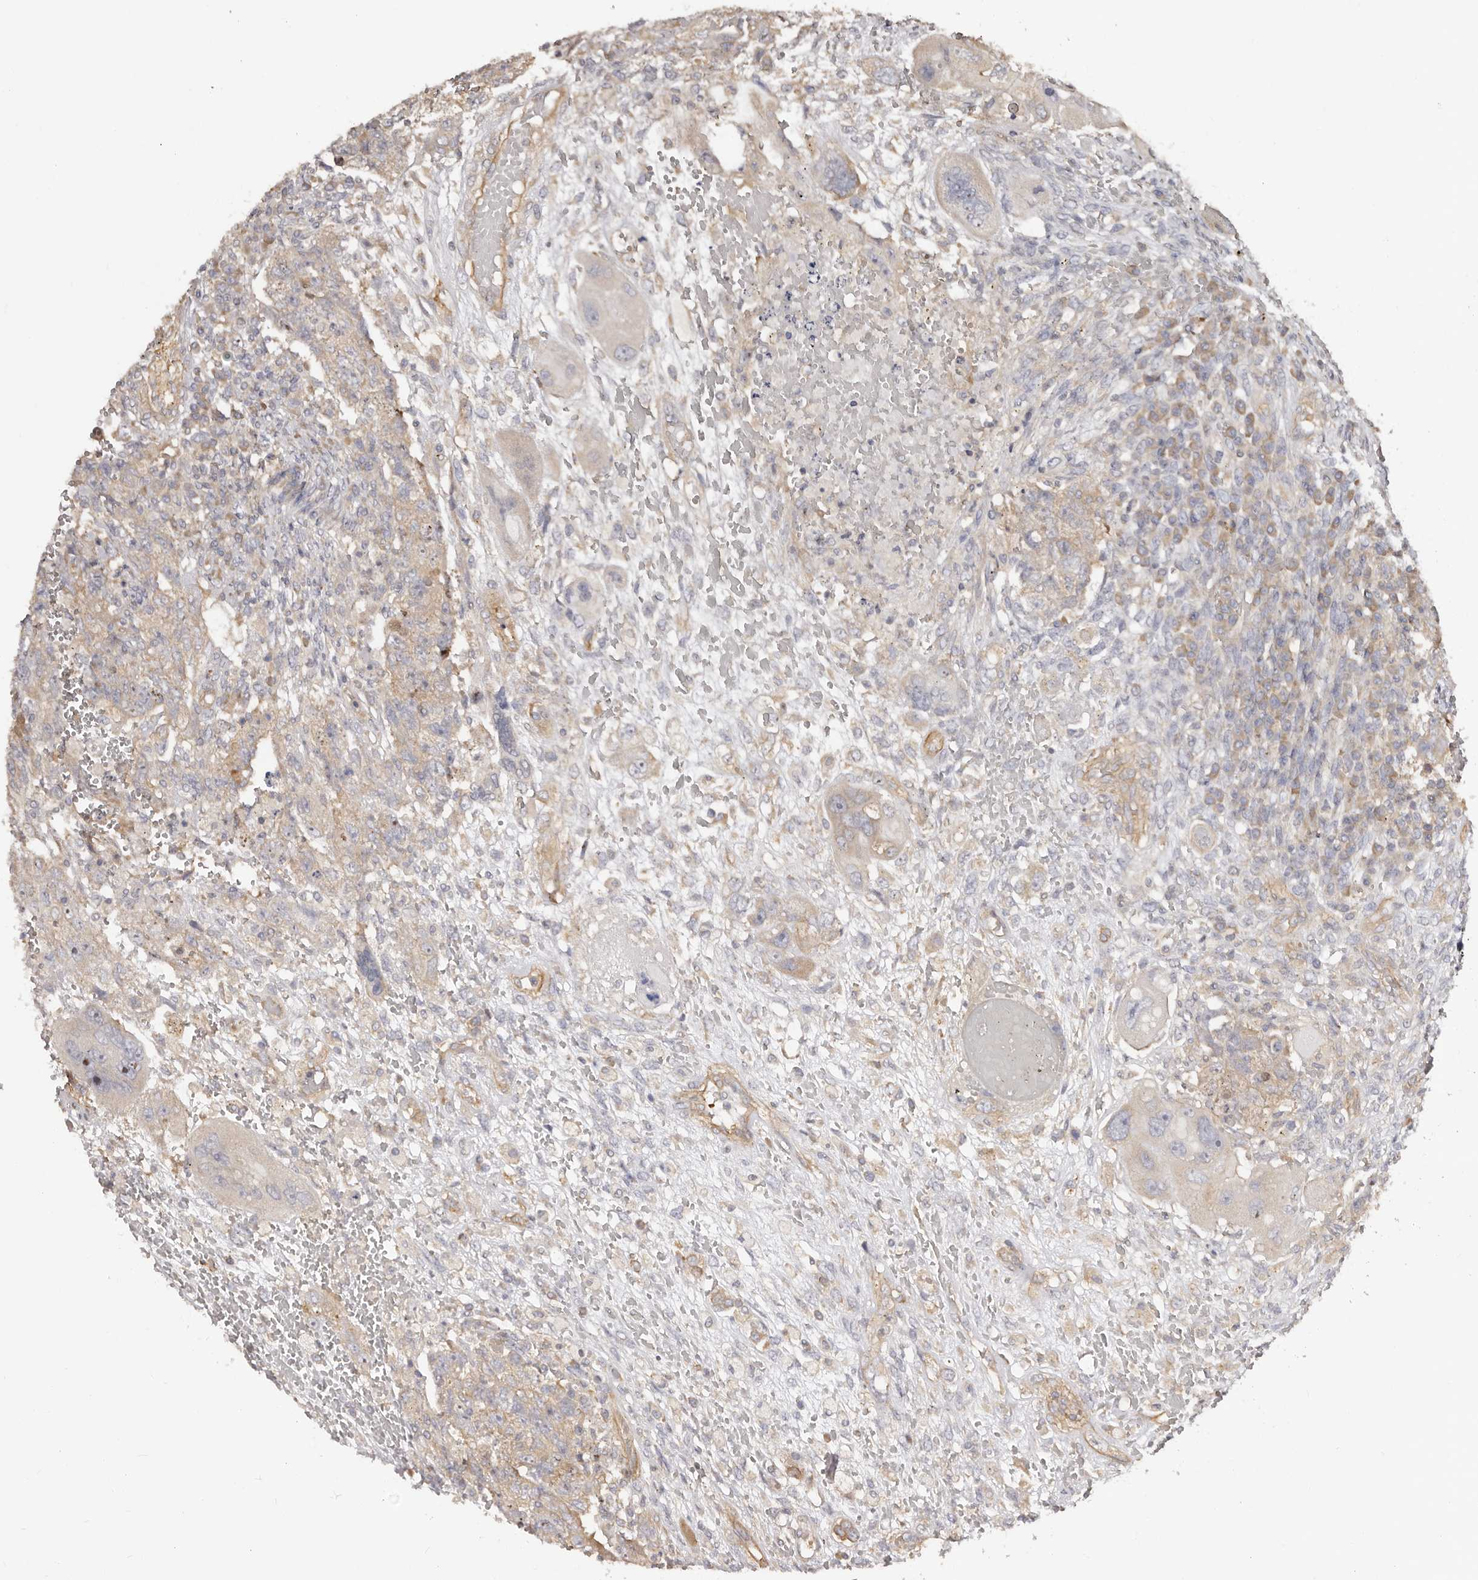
{"staining": {"intensity": "weak", "quantity": "25%-75%", "location": "cytoplasmic/membranous"}, "tissue": "testis cancer", "cell_type": "Tumor cells", "image_type": "cancer", "snomed": [{"axis": "morphology", "description": "Carcinoma, Embryonal, NOS"}, {"axis": "topography", "description": "Testis"}], "caption": "Weak cytoplasmic/membranous expression is present in approximately 25%-75% of tumor cells in testis embryonal carcinoma. (IHC, brightfield microscopy, high magnification).", "gene": "RPS6", "patient": {"sex": "male", "age": 26}}